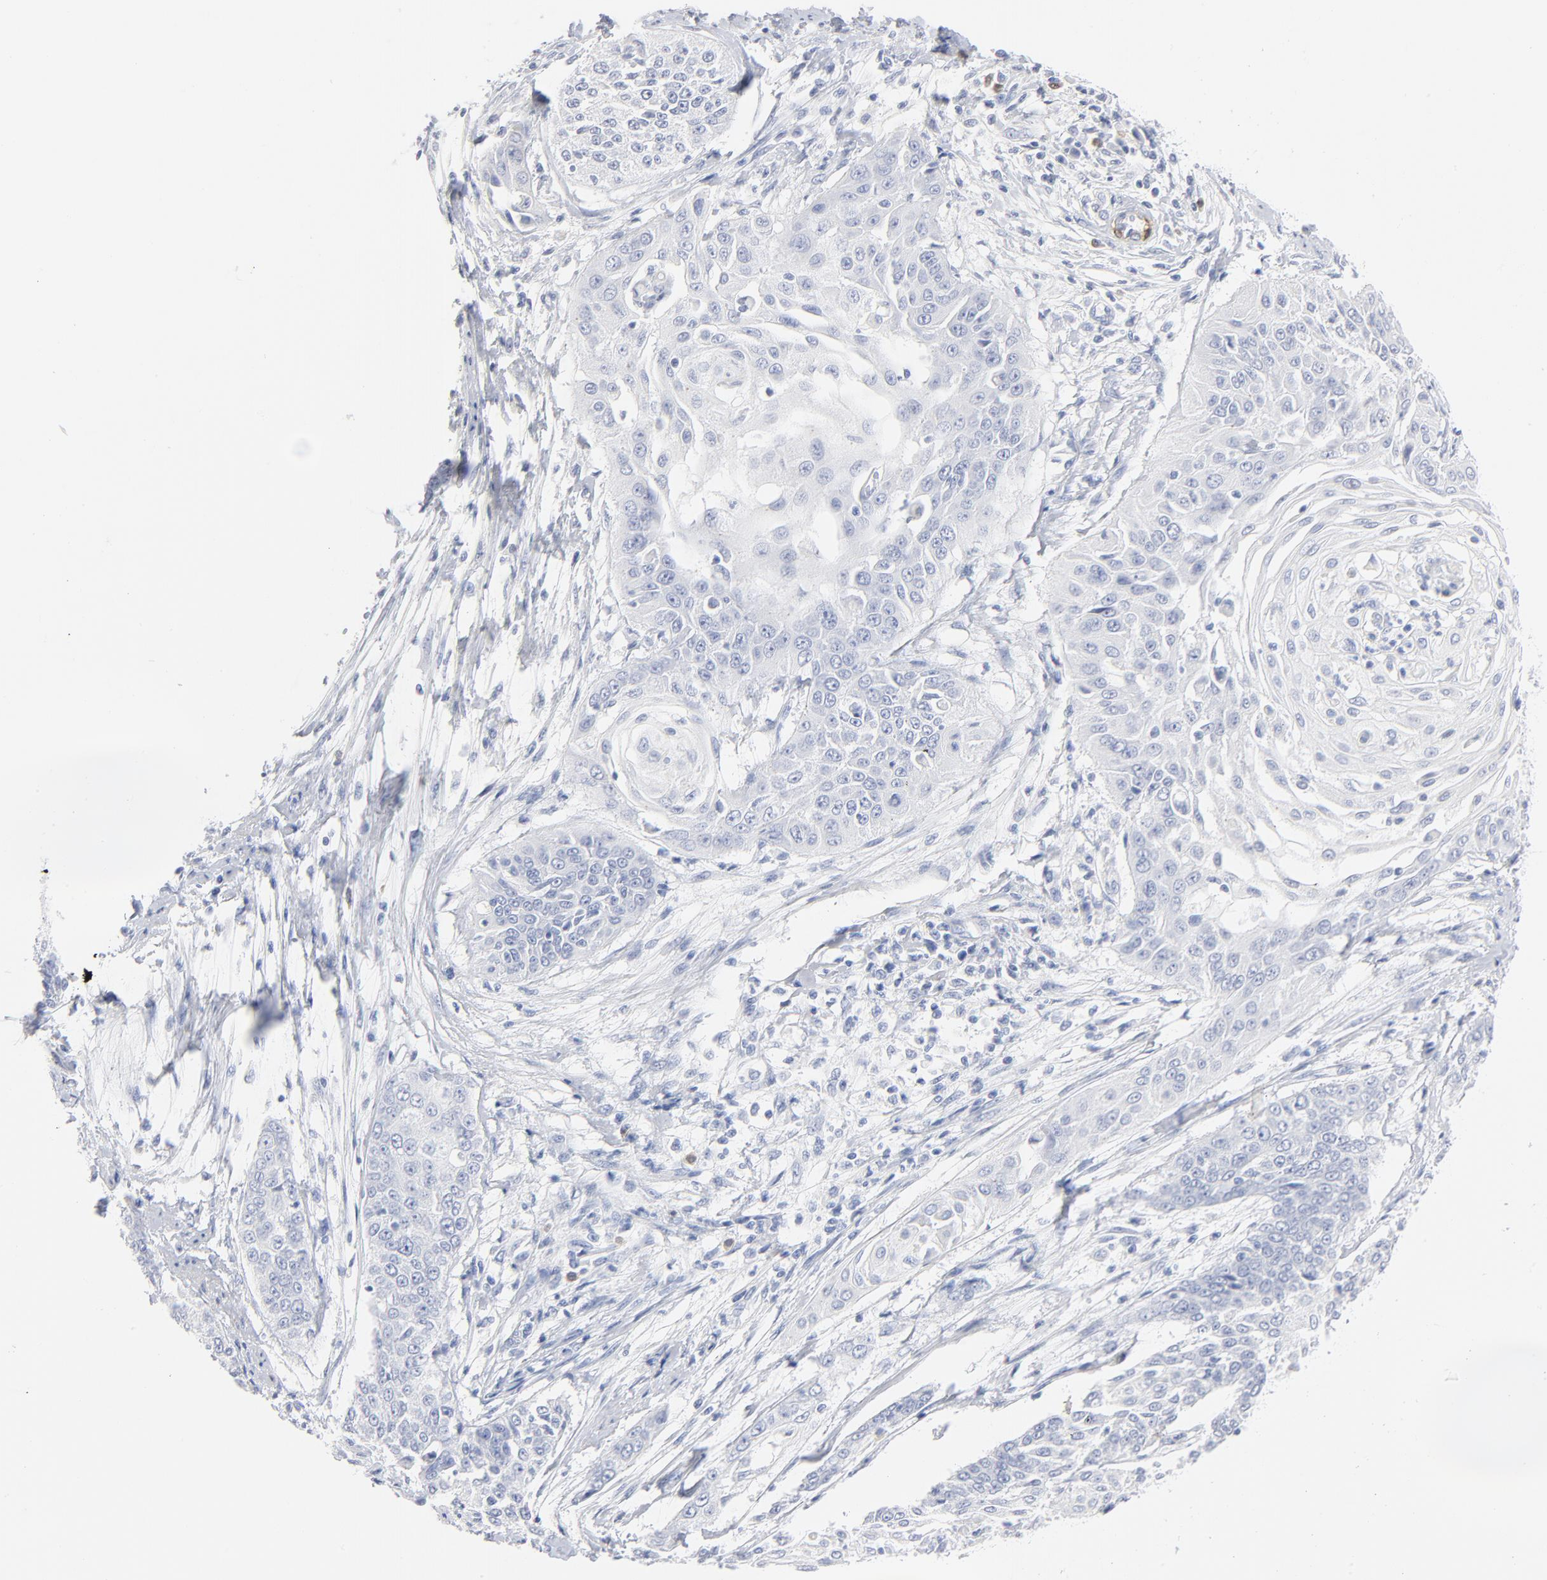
{"staining": {"intensity": "negative", "quantity": "none", "location": "none"}, "tissue": "cervical cancer", "cell_type": "Tumor cells", "image_type": "cancer", "snomed": [{"axis": "morphology", "description": "Squamous cell carcinoma, NOS"}, {"axis": "topography", "description": "Cervix"}], "caption": "Immunohistochemical staining of cervical squamous cell carcinoma displays no significant expression in tumor cells.", "gene": "AGTR1", "patient": {"sex": "female", "age": 64}}